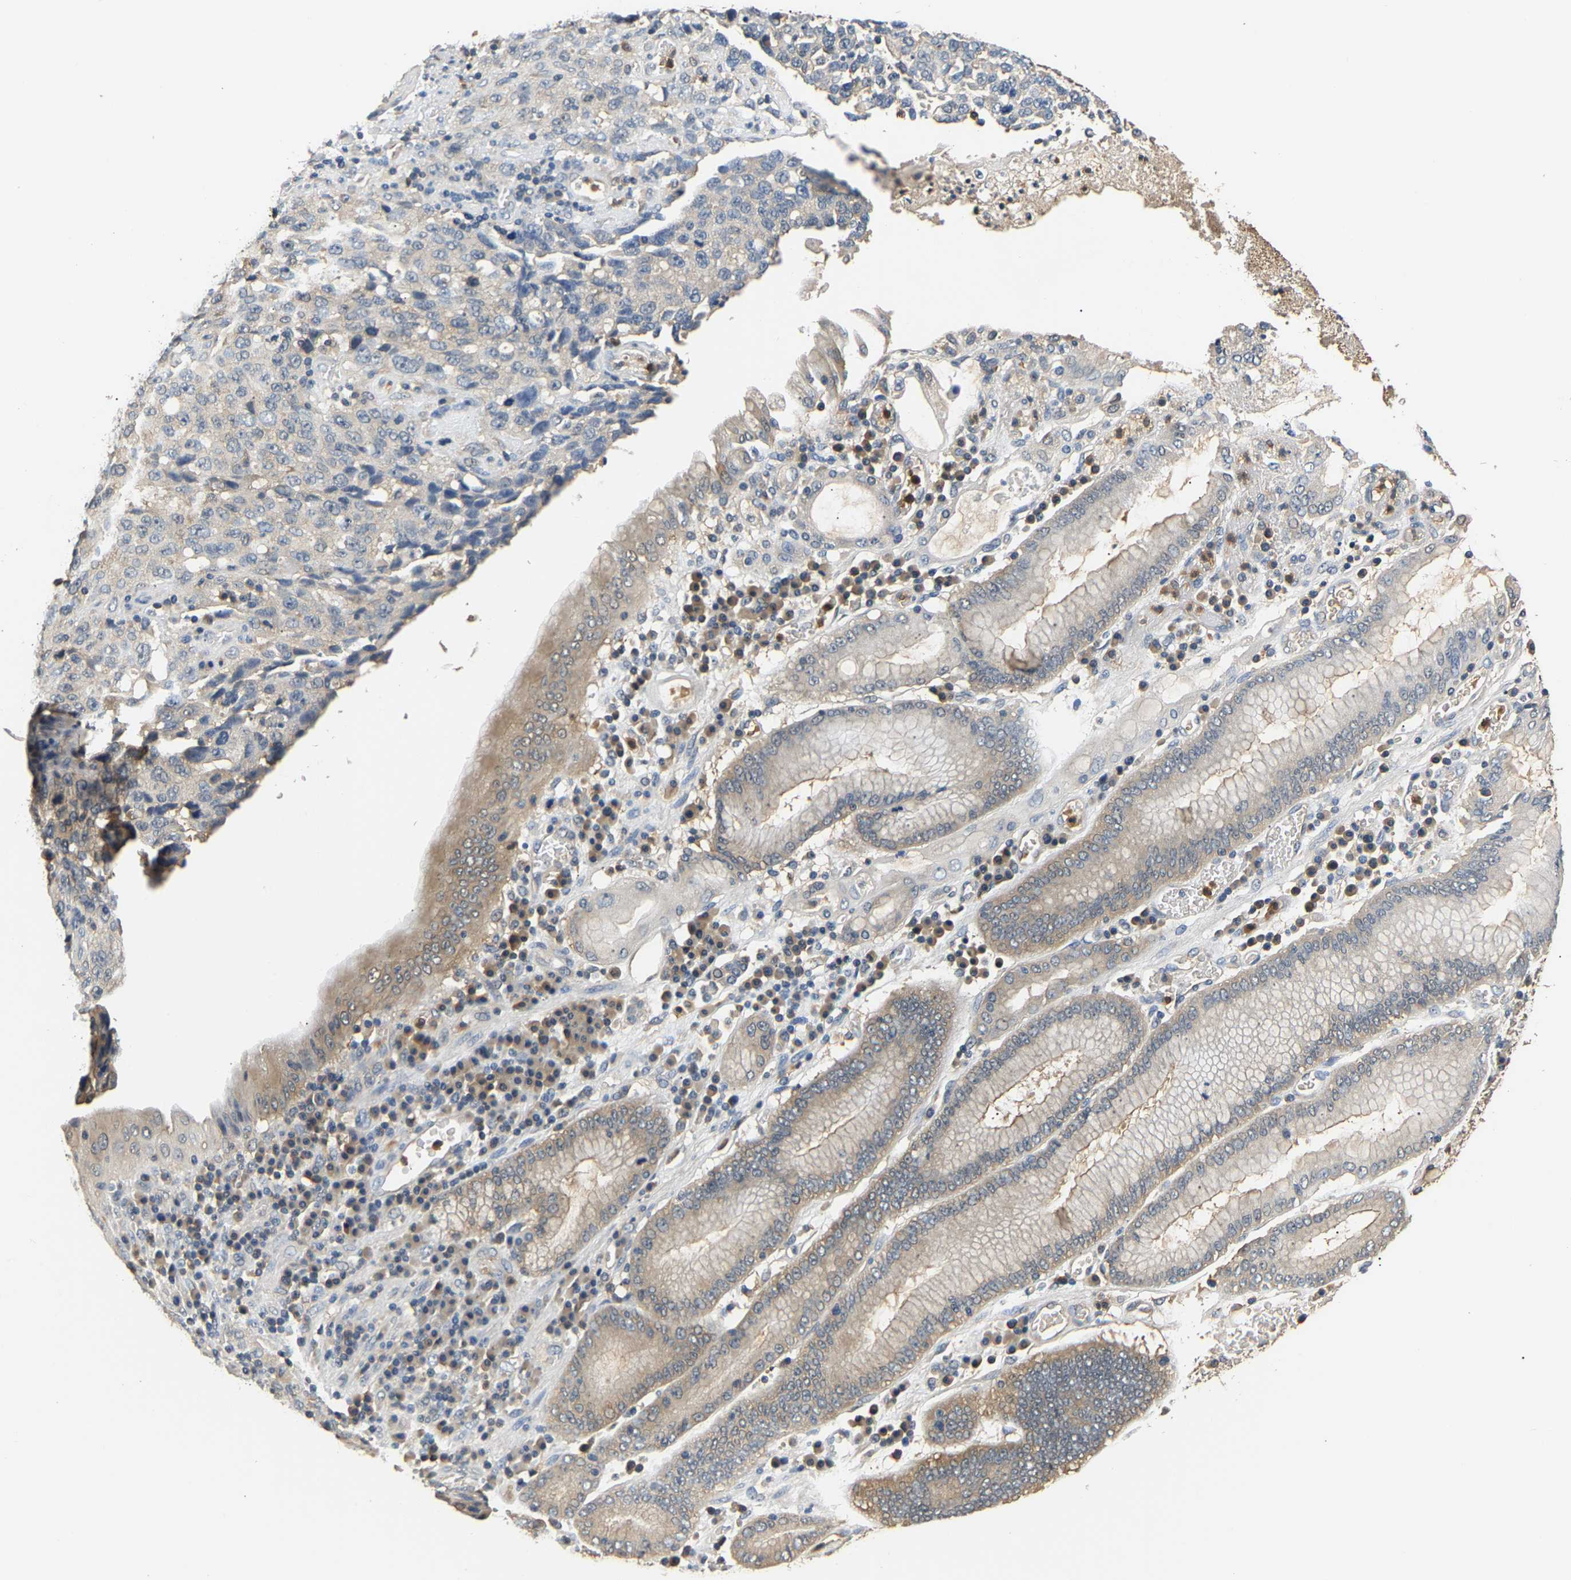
{"staining": {"intensity": "negative", "quantity": "none", "location": "none"}, "tissue": "stomach cancer", "cell_type": "Tumor cells", "image_type": "cancer", "snomed": [{"axis": "morphology", "description": "Adenocarcinoma, NOS"}, {"axis": "topography", "description": "Stomach"}], "caption": "Immunohistochemistry micrograph of human stomach adenocarcinoma stained for a protein (brown), which displays no positivity in tumor cells.", "gene": "GPI", "patient": {"sex": "male", "age": 48}}